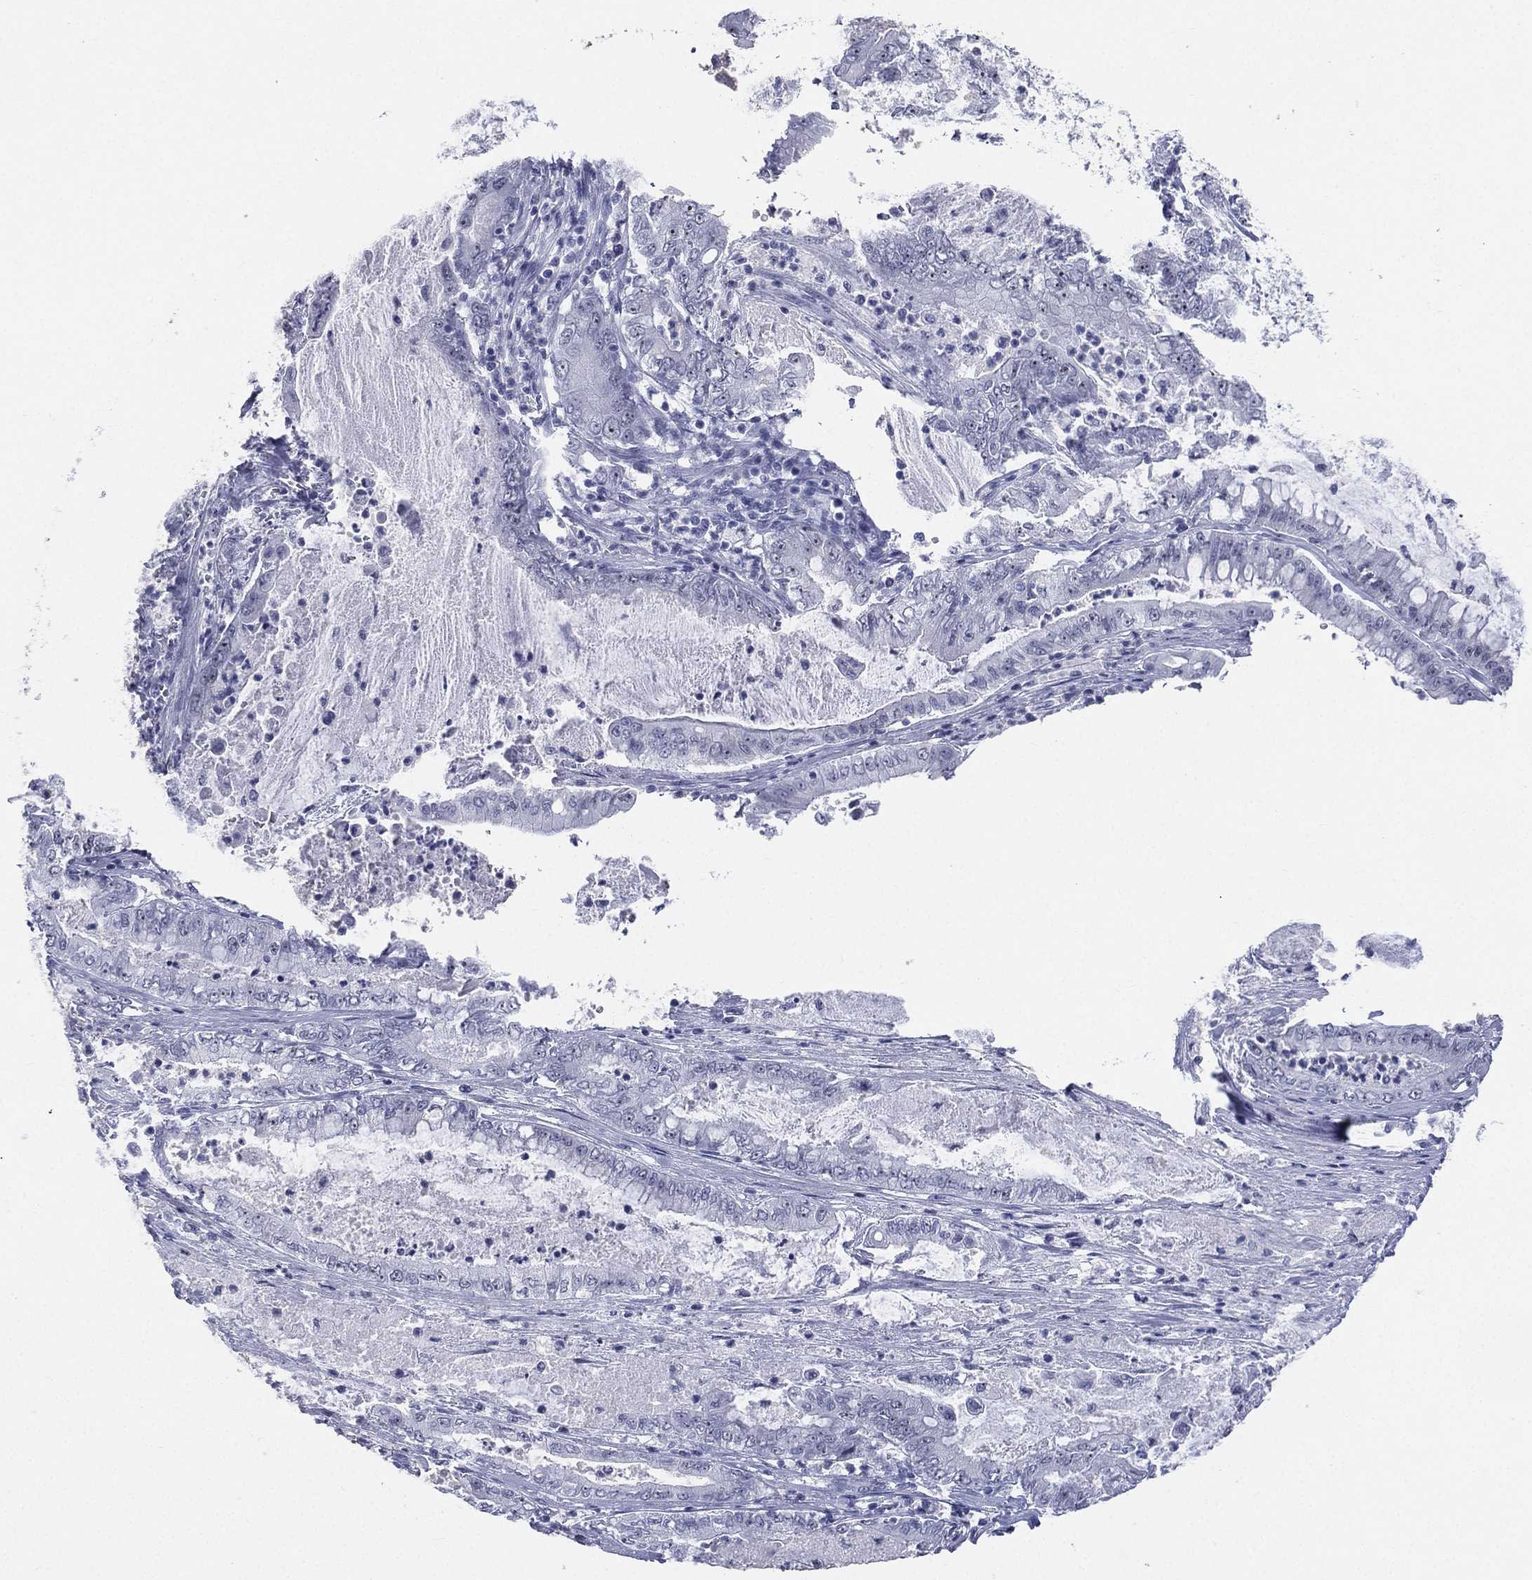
{"staining": {"intensity": "negative", "quantity": "none", "location": "none"}, "tissue": "pancreatic cancer", "cell_type": "Tumor cells", "image_type": "cancer", "snomed": [{"axis": "morphology", "description": "Adenocarcinoma, NOS"}, {"axis": "topography", "description": "Pancreas"}], "caption": "Pancreatic adenocarcinoma was stained to show a protein in brown. There is no significant positivity in tumor cells.", "gene": "CD22", "patient": {"sex": "male", "age": 71}}